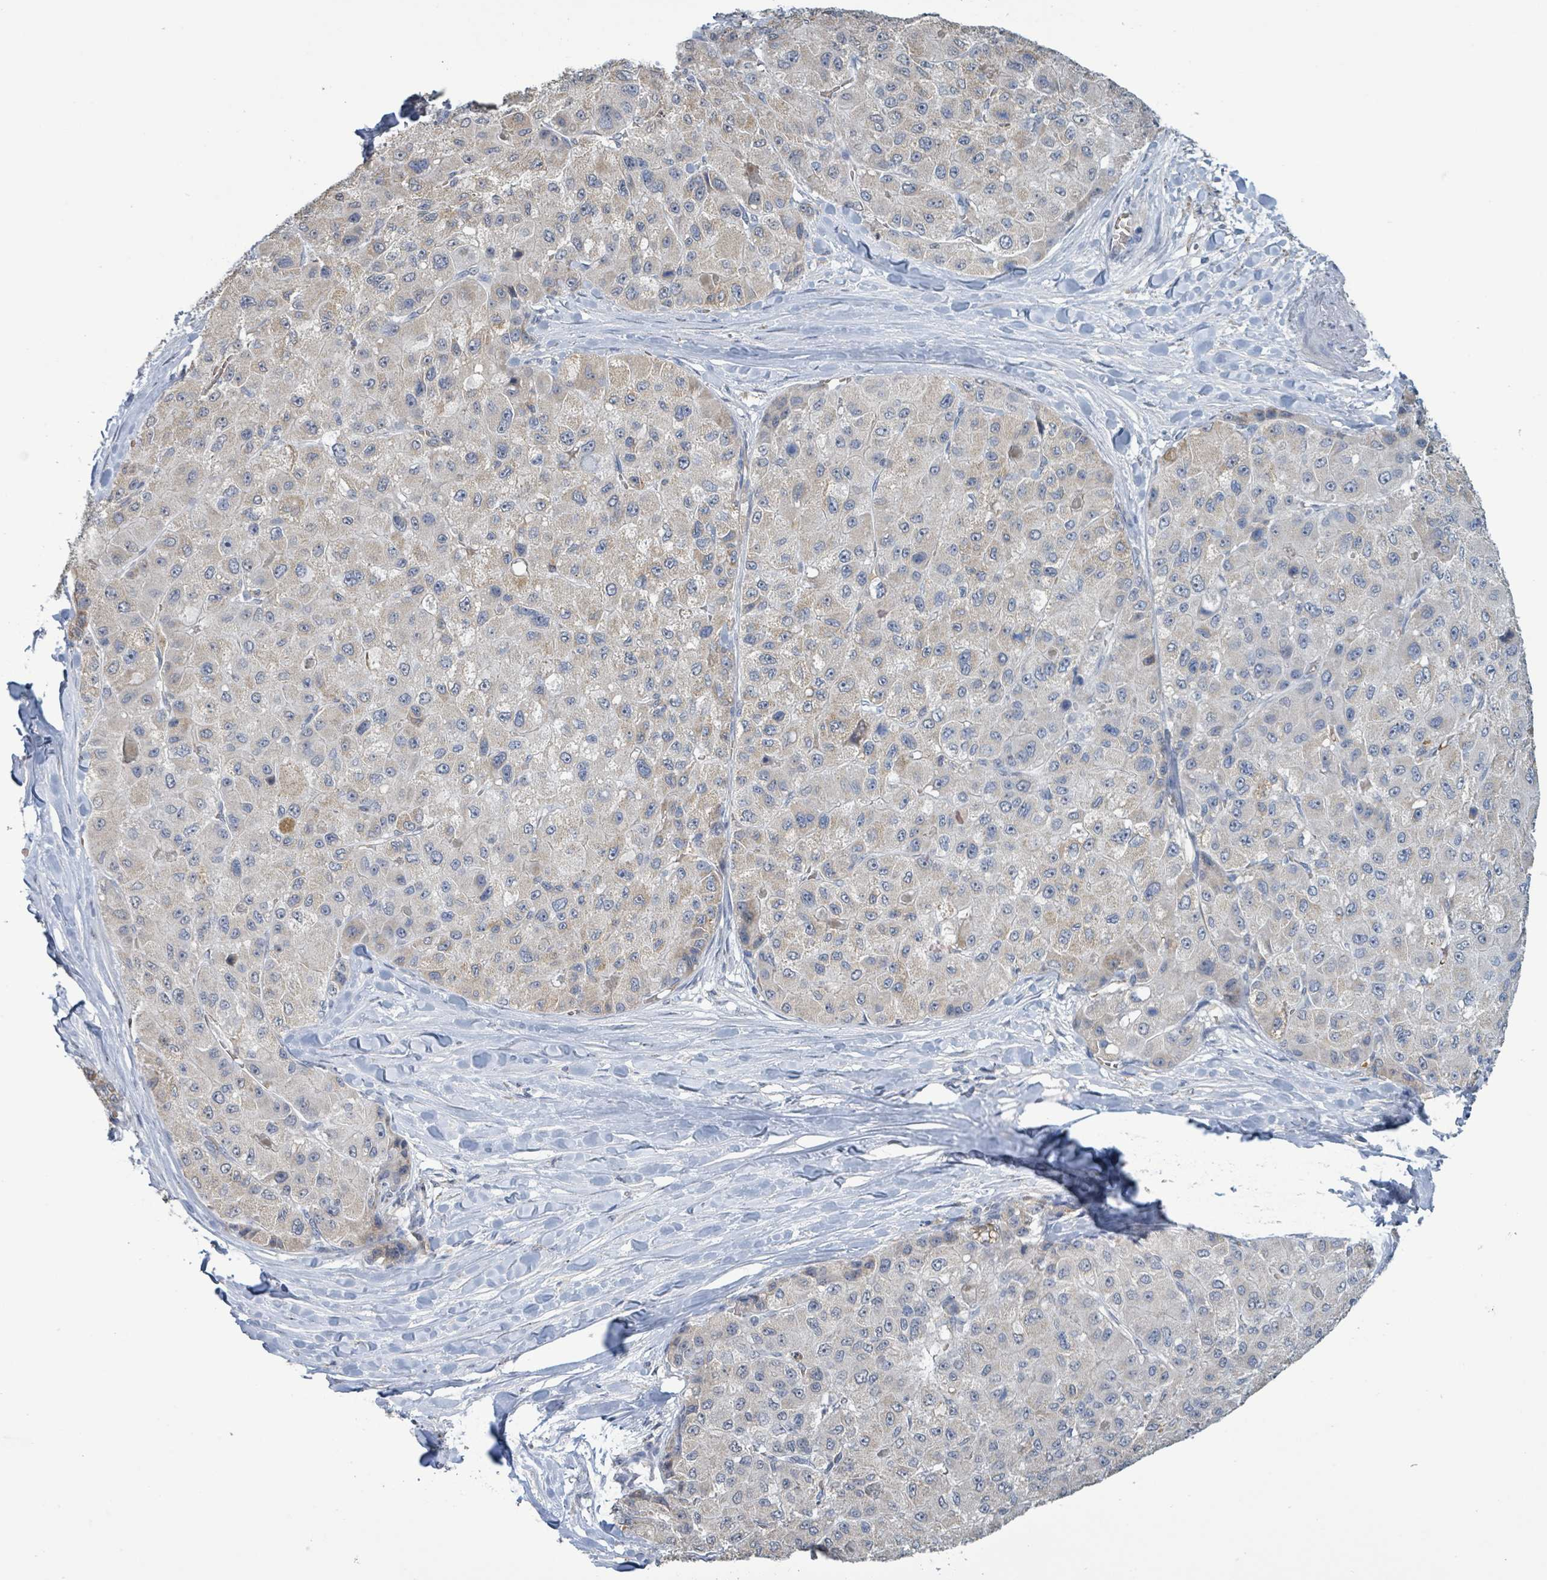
{"staining": {"intensity": "weak", "quantity": "<25%", "location": "cytoplasmic/membranous"}, "tissue": "liver cancer", "cell_type": "Tumor cells", "image_type": "cancer", "snomed": [{"axis": "morphology", "description": "Carcinoma, Hepatocellular, NOS"}, {"axis": "topography", "description": "Liver"}], "caption": "There is no significant positivity in tumor cells of liver hepatocellular carcinoma.", "gene": "SEBOX", "patient": {"sex": "male", "age": 80}}